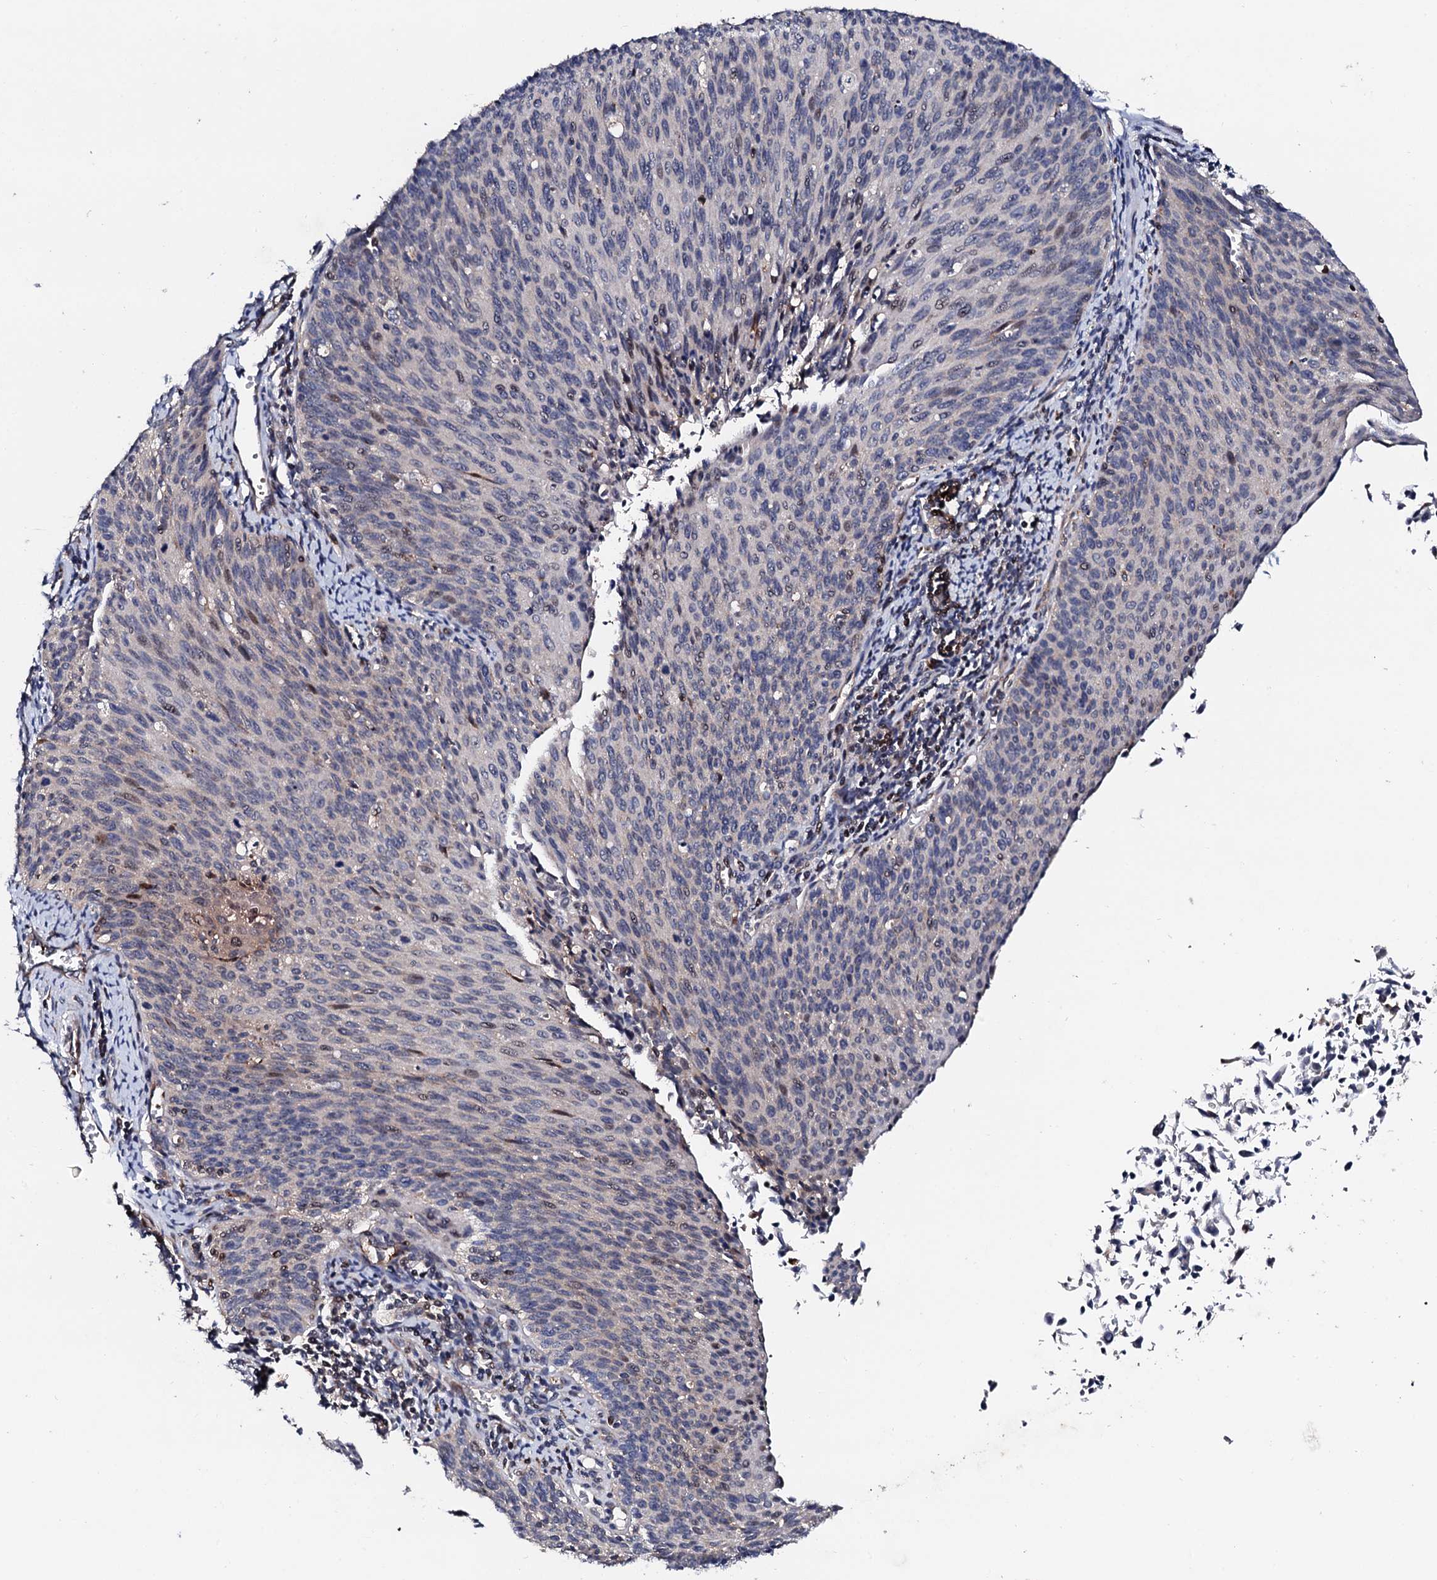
{"staining": {"intensity": "weak", "quantity": "<25%", "location": "cytoplasmic/membranous"}, "tissue": "cervical cancer", "cell_type": "Tumor cells", "image_type": "cancer", "snomed": [{"axis": "morphology", "description": "Squamous cell carcinoma, NOS"}, {"axis": "topography", "description": "Cervix"}], "caption": "Micrograph shows no significant protein positivity in tumor cells of cervical cancer (squamous cell carcinoma).", "gene": "GTPBP4", "patient": {"sex": "female", "age": 55}}